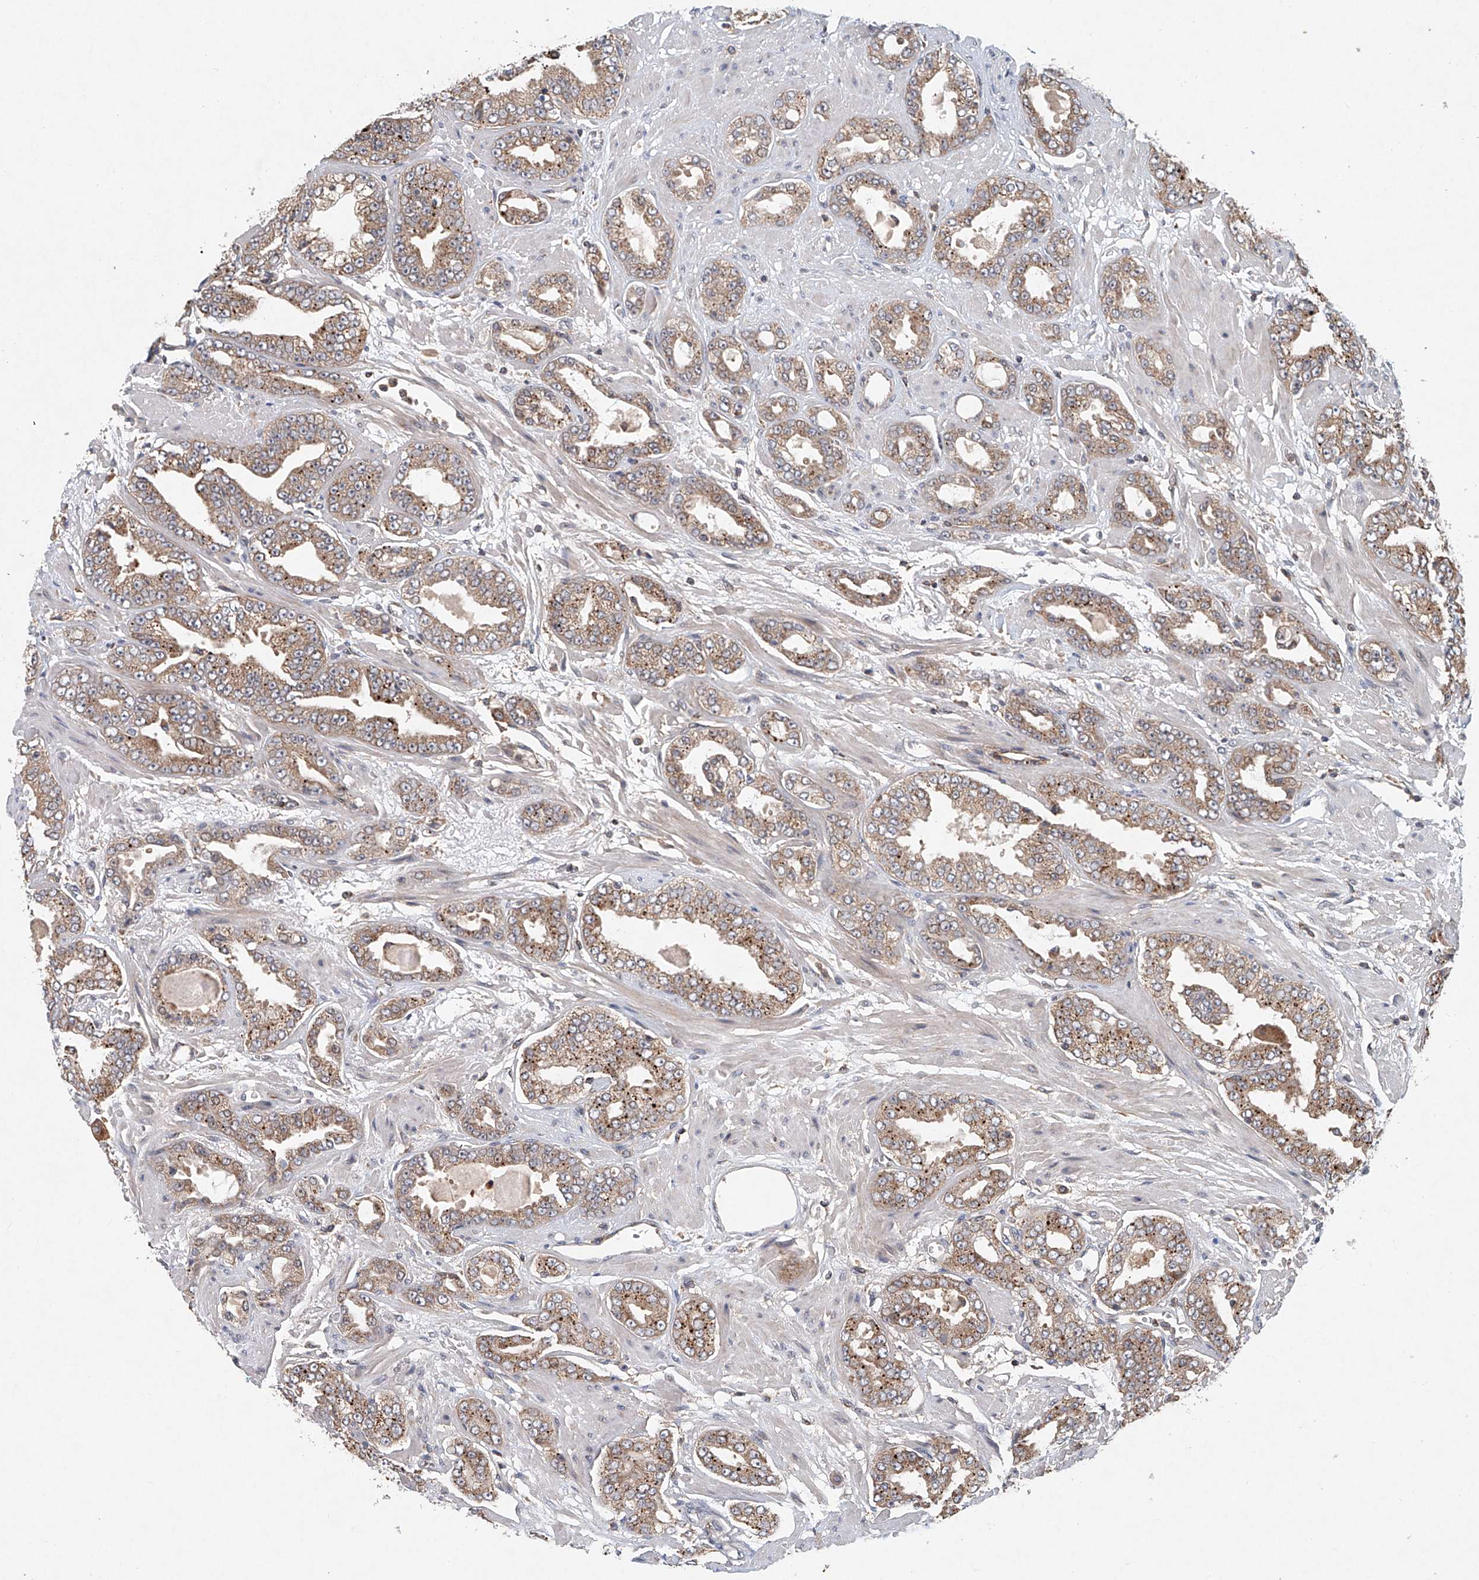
{"staining": {"intensity": "moderate", "quantity": ">75%", "location": "cytoplasmic/membranous"}, "tissue": "prostate cancer", "cell_type": "Tumor cells", "image_type": "cancer", "snomed": [{"axis": "morphology", "description": "Adenocarcinoma, High grade"}, {"axis": "topography", "description": "Prostate"}], "caption": "Human prostate cancer (high-grade adenocarcinoma) stained with a brown dye exhibits moderate cytoplasmic/membranous positive expression in approximately >75% of tumor cells.", "gene": "DCAF11", "patient": {"sex": "male", "age": 71}}